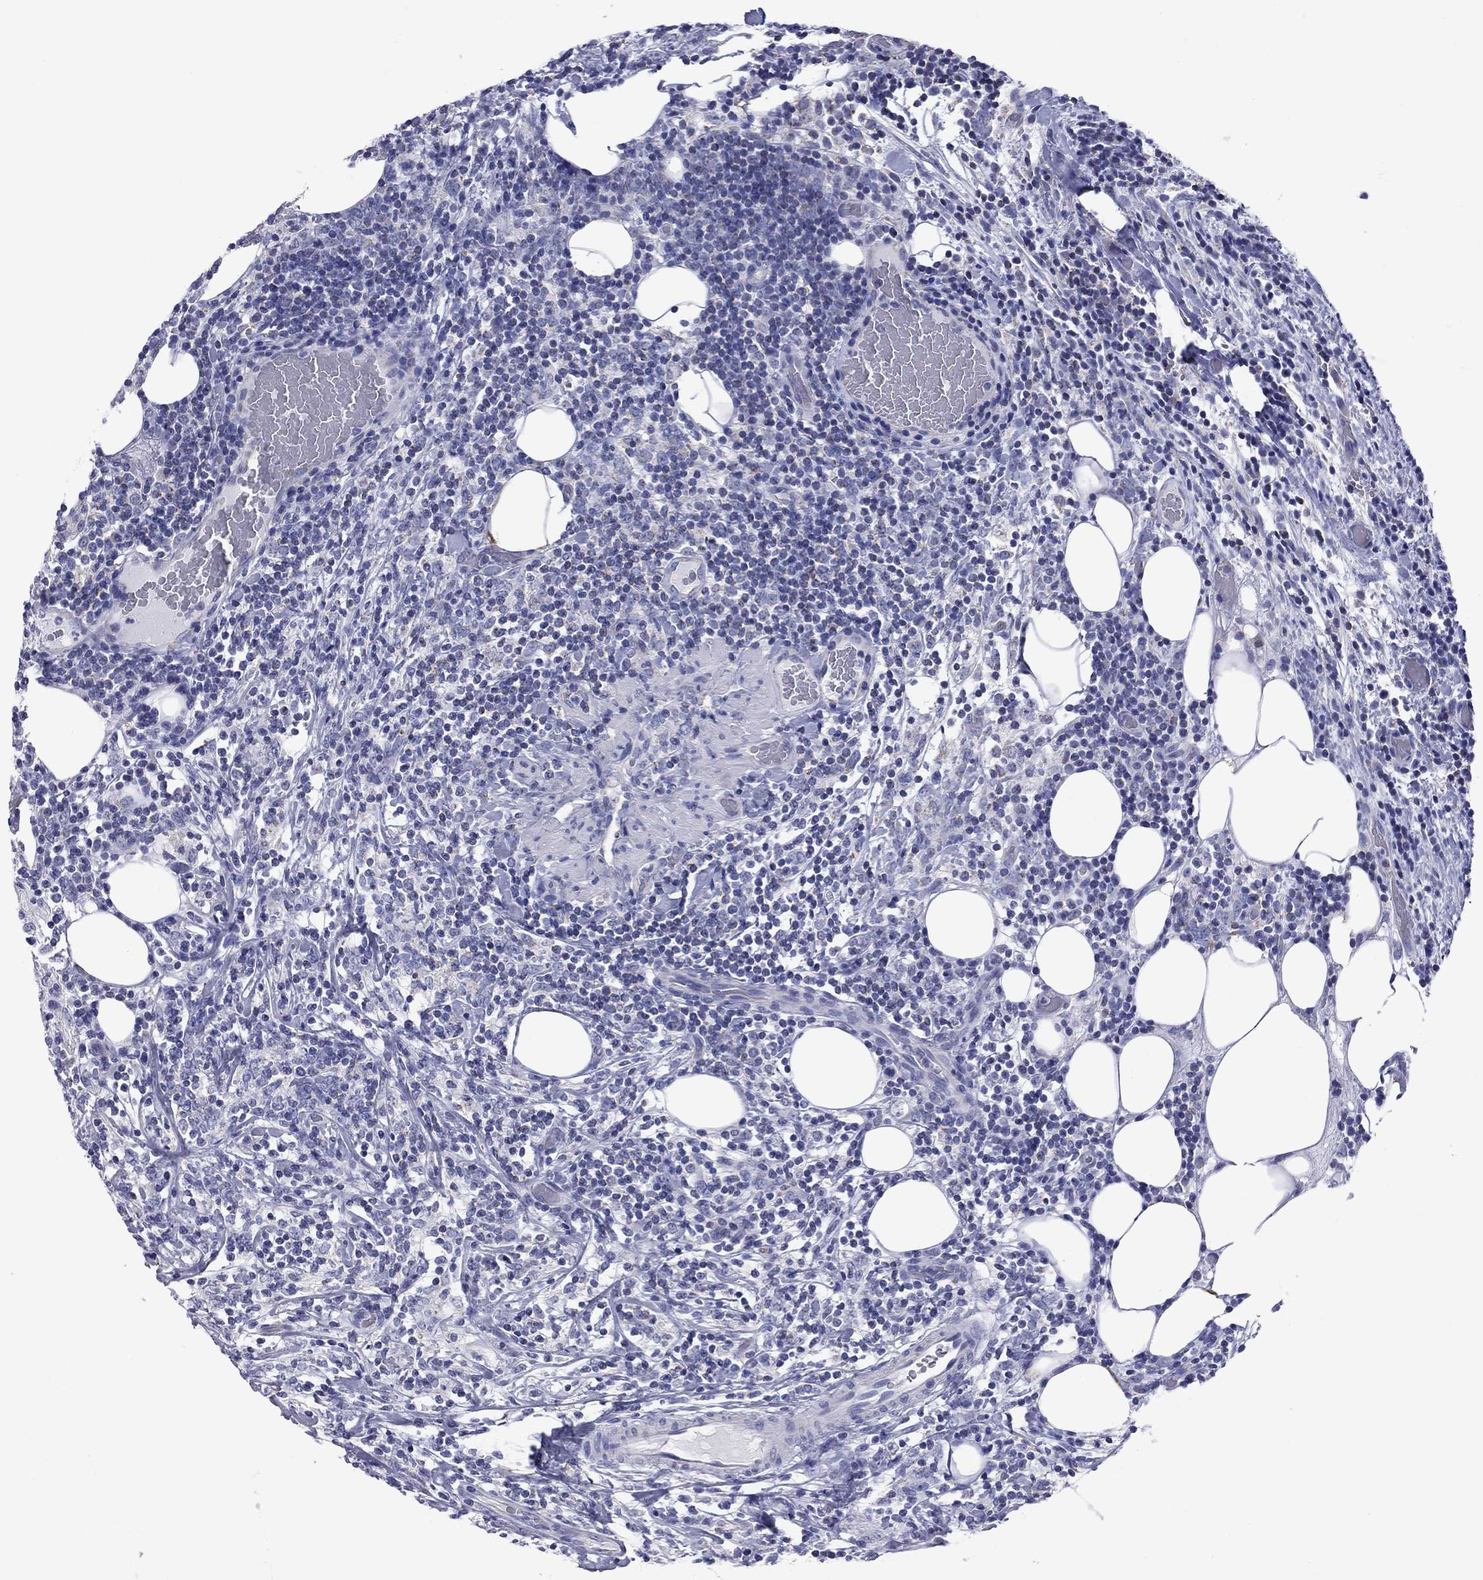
{"staining": {"intensity": "negative", "quantity": "none", "location": "none"}, "tissue": "lymphoma", "cell_type": "Tumor cells", "image_type": "cancer", "snomed": [{"axis": "morphology", "description": "Malignant lymphoma, non-Hodgkin's type, High grade"}, {"axis": "topography", "description": "Lymph node"}], "caption": "Lymphoma was stained to show a protein in brown. There is no significant expression in tumor cells.", "gene": "ACADSB", "patient": {"sex": "female", "age": 84}}